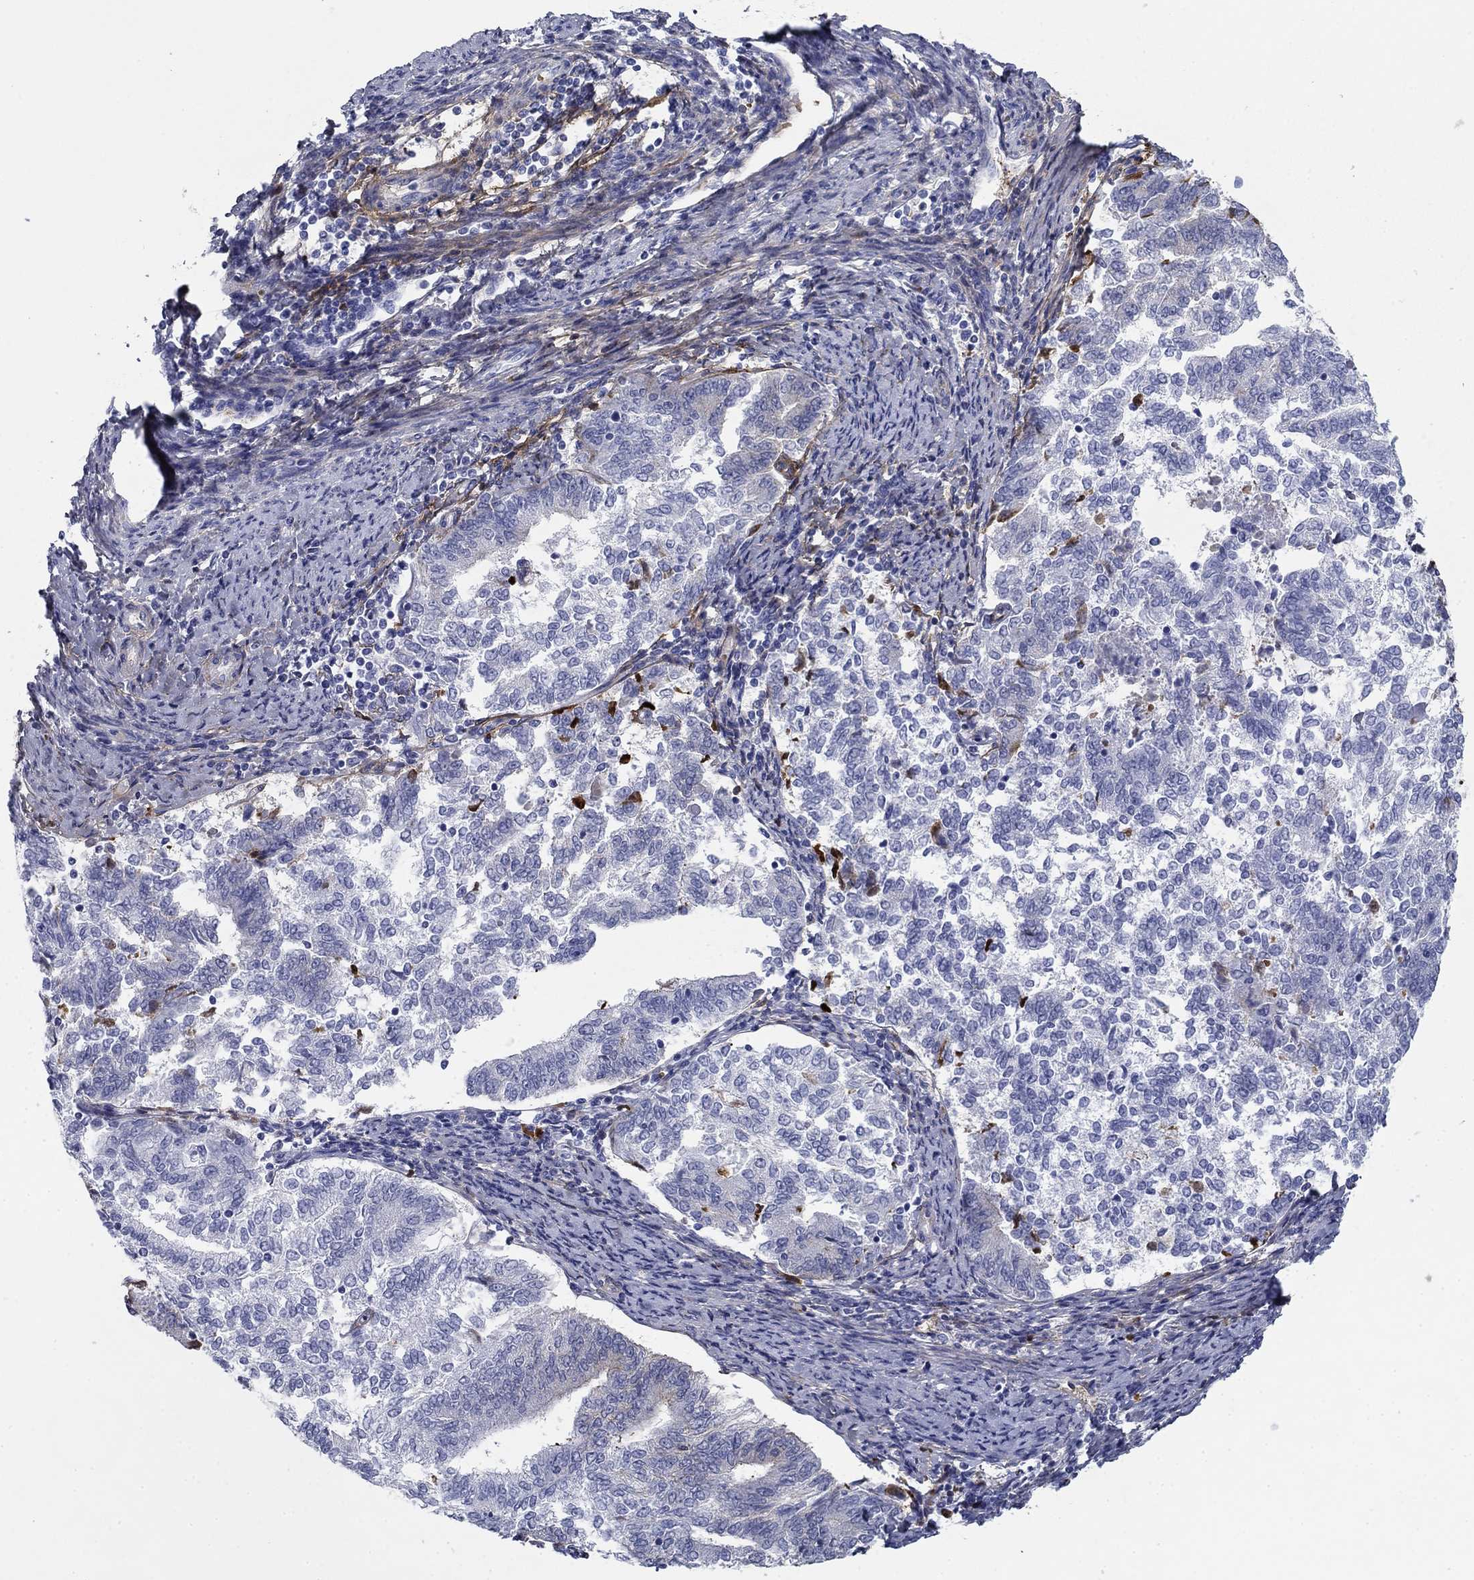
{"staining": {"intensity": "negative", "quantity": "none", "location": "none"}, "tissue": "endometrial cancer", "cell_type": "Tumor cells", "image_type": "cancer", "snomed": [{"axis": "morphology", "description": "Adenocarcinoma, NOS"}, {"axis": "topography", "description": "Endometrium"}], "caption": "Endometrial cancer was stained to show a protein in brown. There is no significant staining in tumor cells.", "gene": "GPC1", "patient": {"sex": "female", "age": 65}}